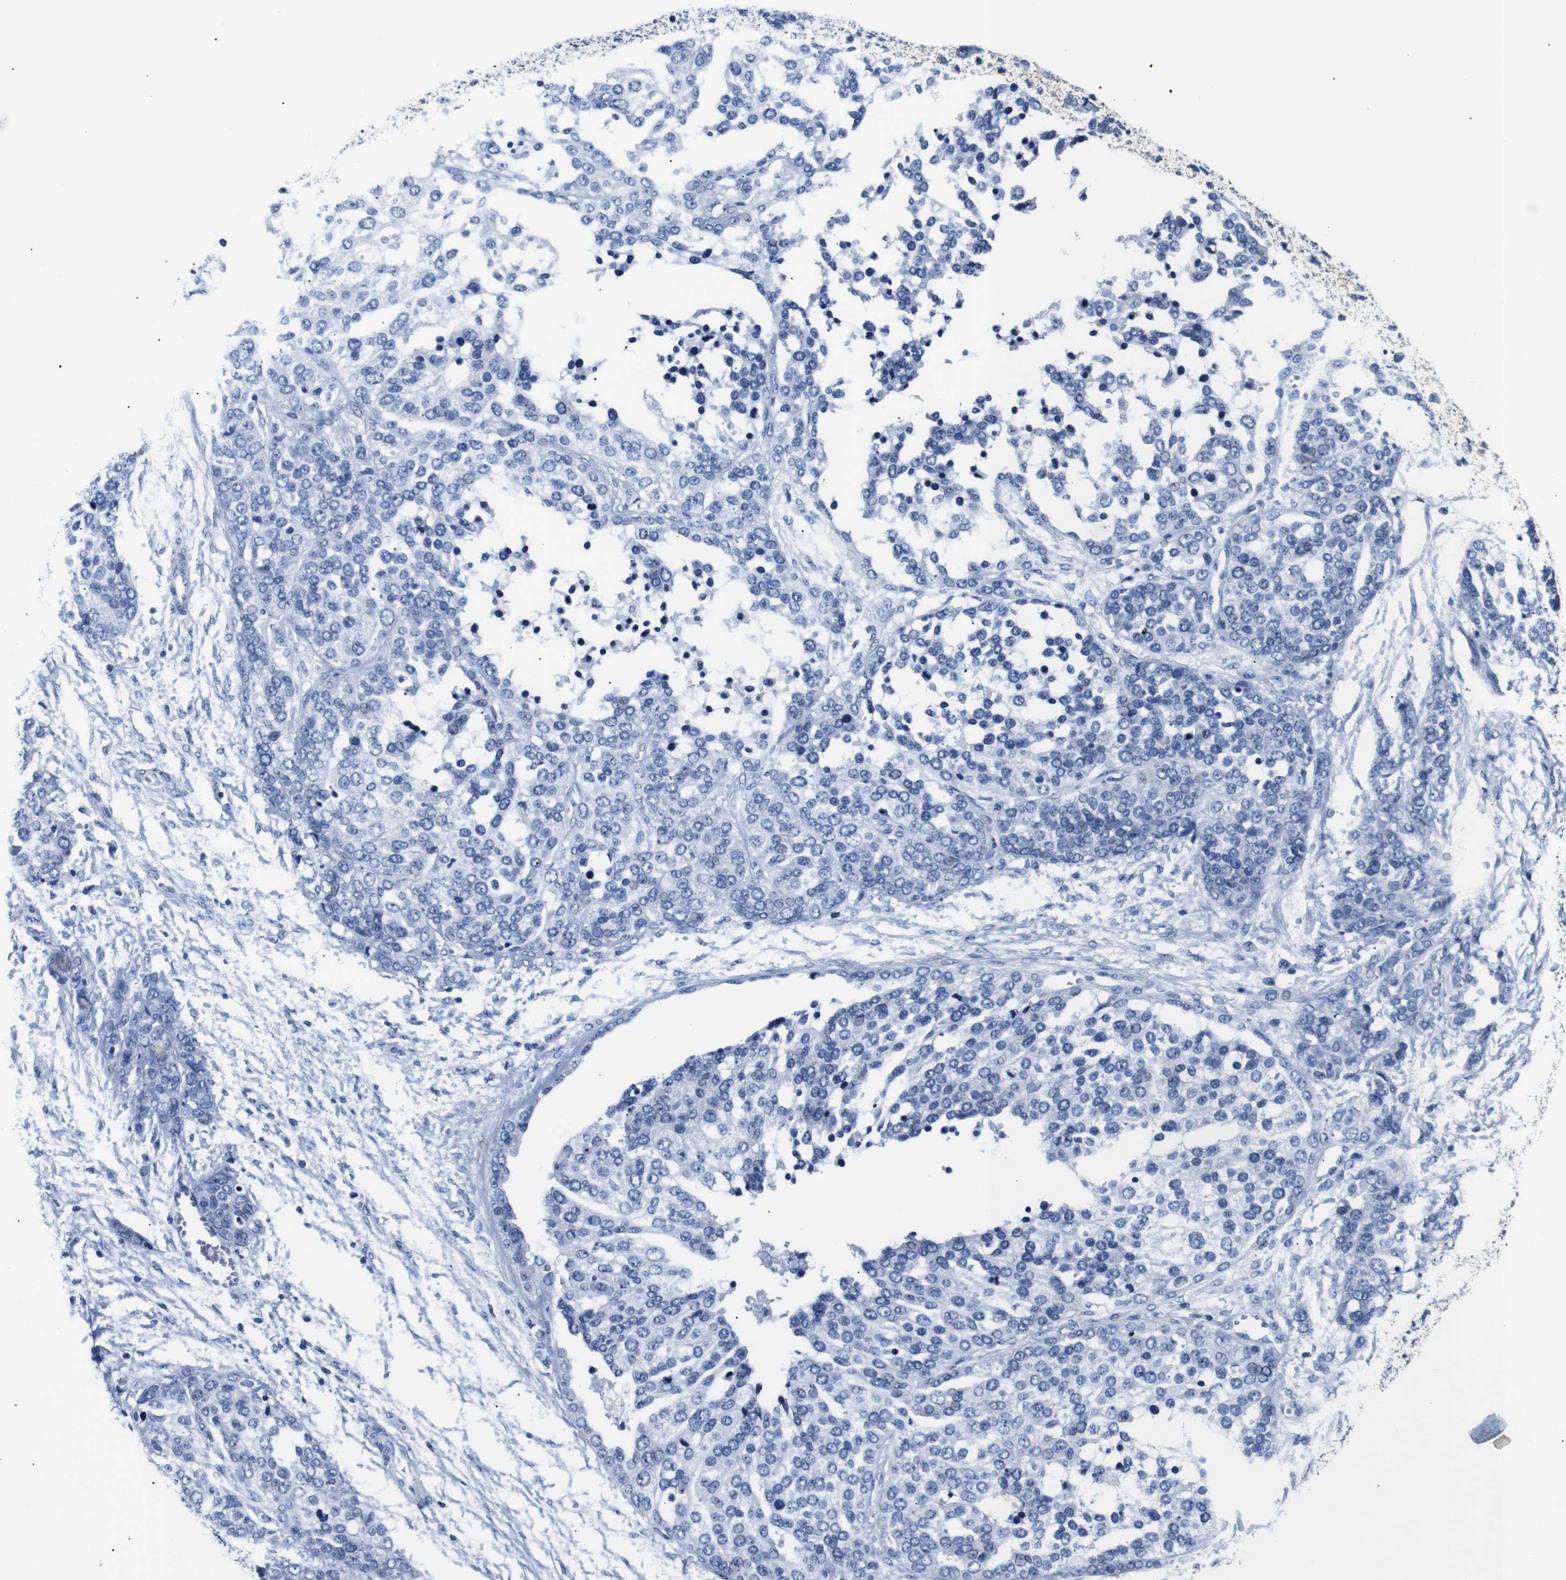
{"staining": {"intensity": "negative", "quantity": "none", "location": "none"}, "tissue": "ovarian cancer", "cell_type": "Tumor cells", "image_type": "cancer", "snomed": [{"axis": "morphology", "description": "Cystadenocarcinoma, serous, NOS"}, {"axis": "topography", "description": "Ovary"}], "caption": "This histopathology image is of ovarian serous cystadenocarcinoma stained with immunohistochemistry to label a protein in brown with the nuclei are counter-stained blue. There is no staining in tumor cells. (Brightfield microscopy of DAB (3,3'-diaminobenzidine) immunohistochemistry at high magnification).", "gene": "GAP43", "patient": {"sex": "female", "age": 44}}